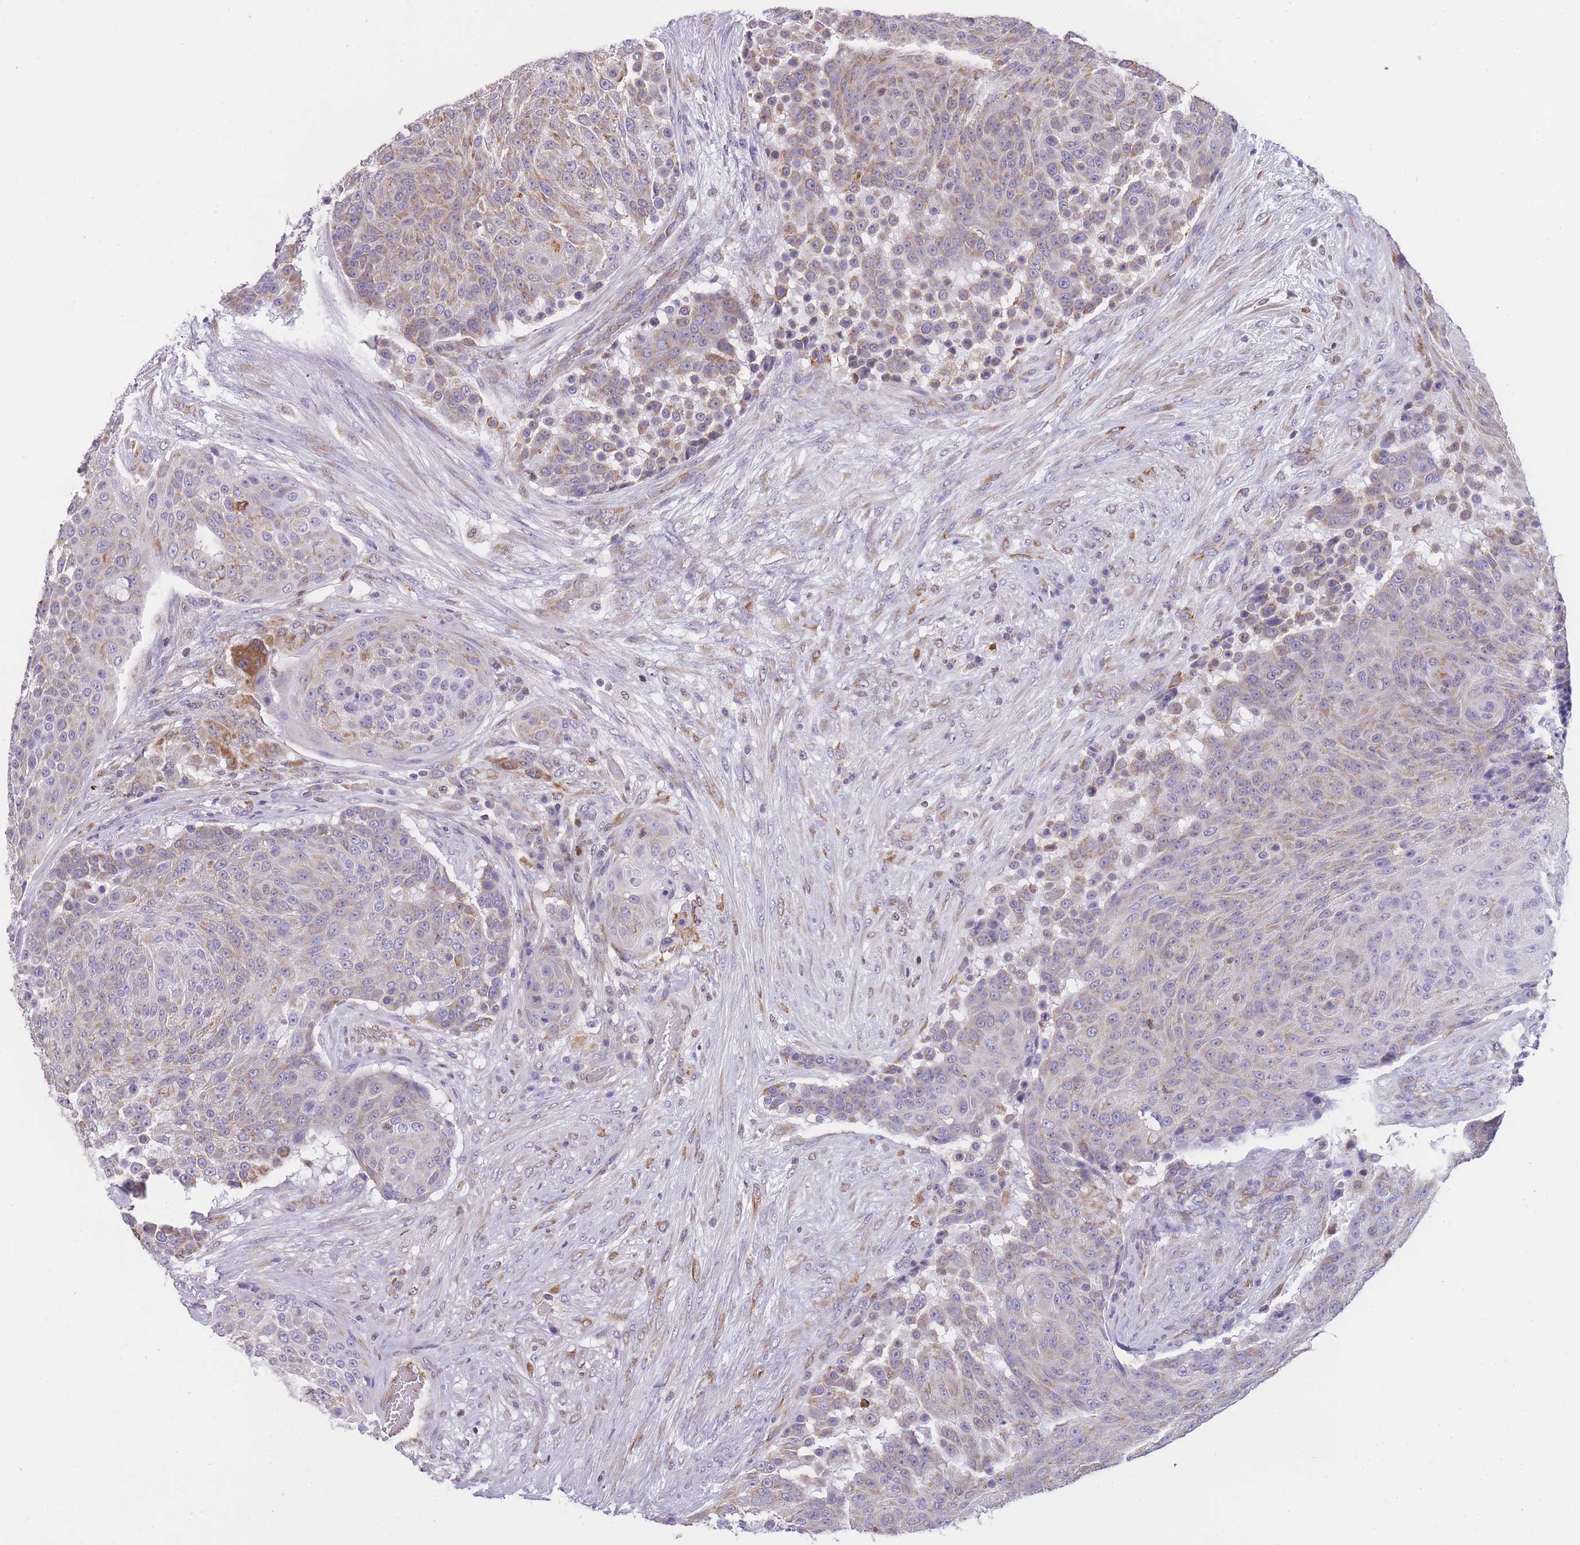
{"staining": {"intensity": "moderate", "quantity": "25%-75%", "location": "cytoplasmic/membranous"}, "tissue": "urothelial cancer", "cell_type": "Tumor cells", "image_type": "cancer", "snomed": [{"axis": "morphology", "description": "Urothelial carcinoma, High grade"}, {"axis": "topography", "description": "Urinary bladder"}], "caption": "Human urothelial cancer stained for a protein (brown) displays moderate cytoplasmic/membranous positive expression in about 25%-75% of tumor cells.", "gene": "ZNF662", "patient": {"sex": "female", "age": 63}}